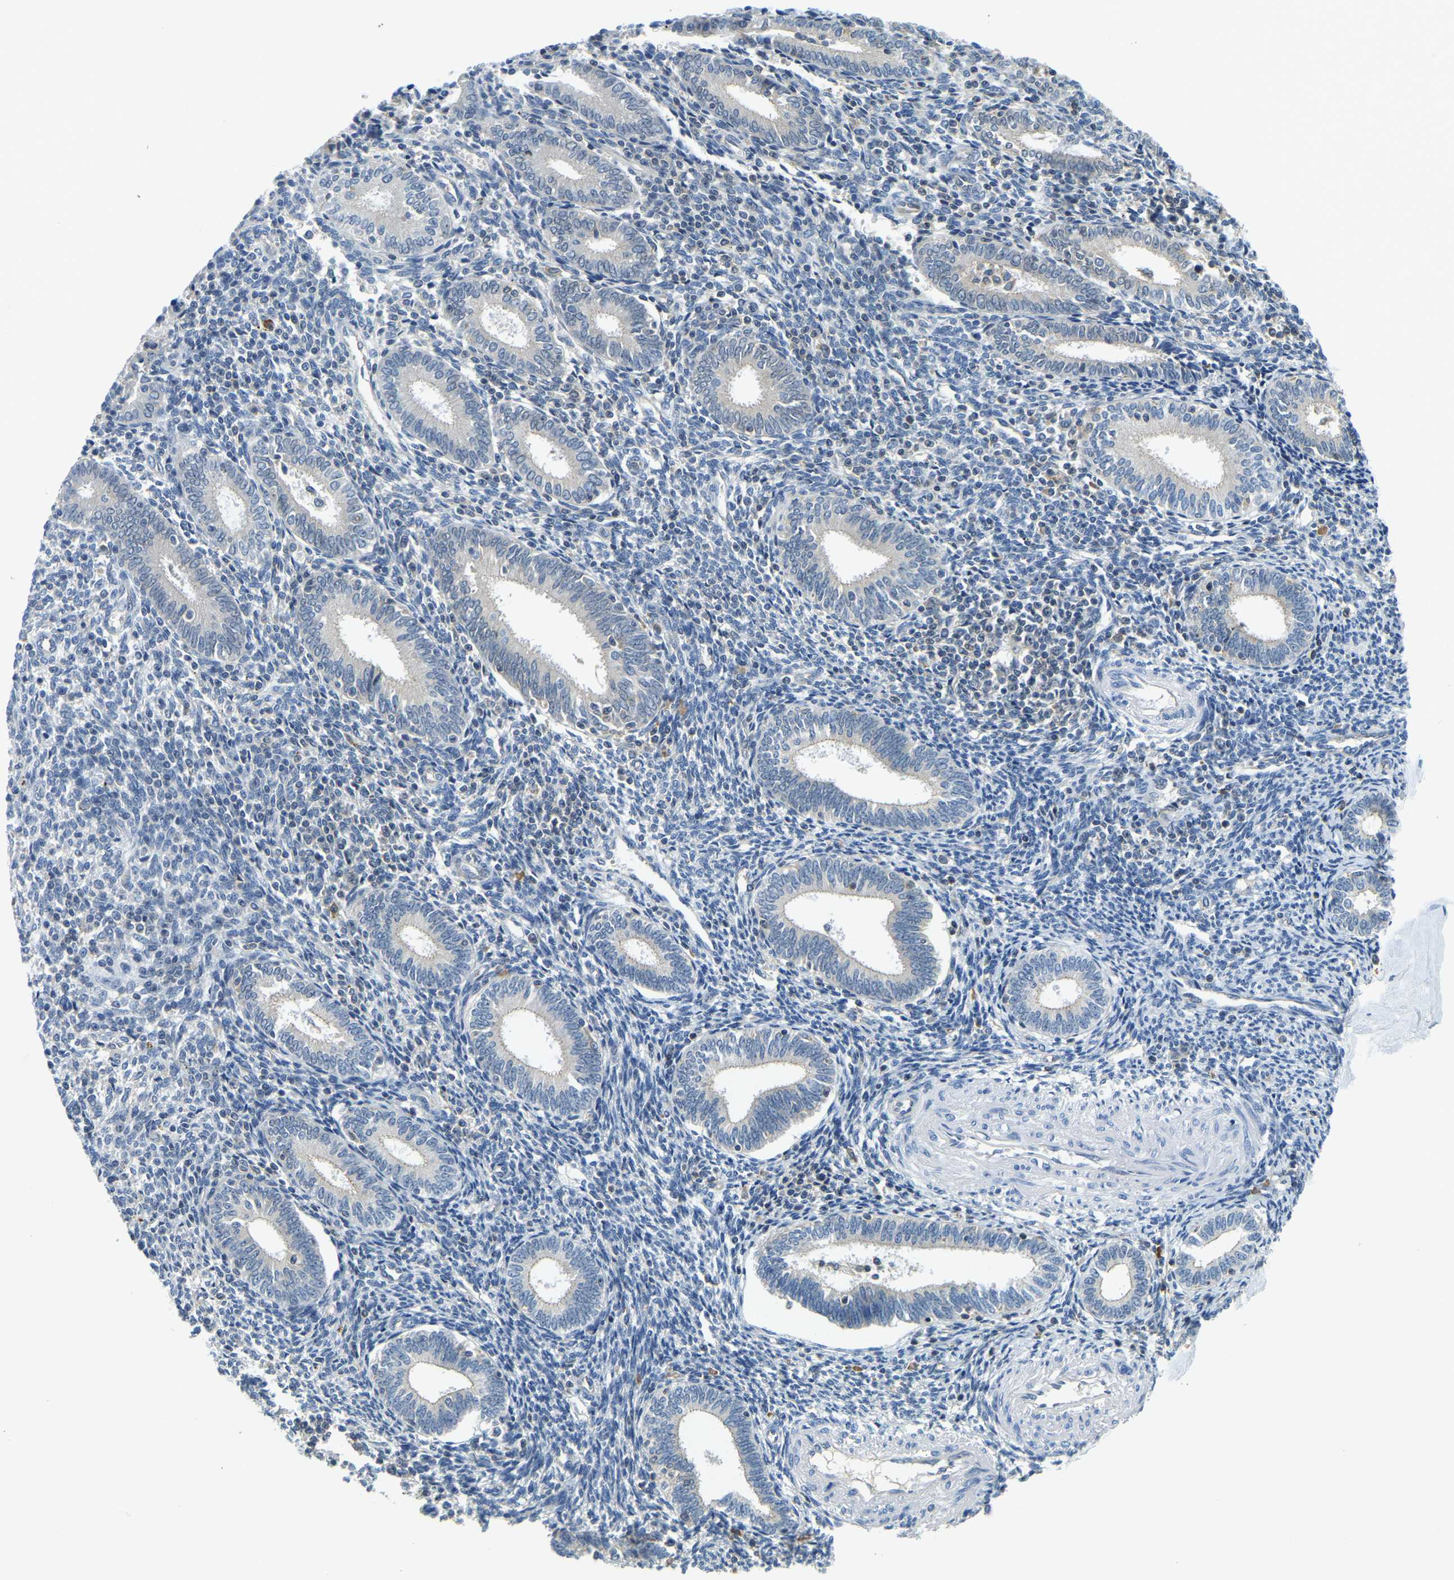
{"staining": {"intensity": "negative", "quantity": "none", "location": "none"}, "tissue": "endometrium", "cell_type": "Cells in endometrial stroma", "image_type": "normal", "snomed": [{"axis": "morphology", "description": "Normal tissue, NOS"}, {"axis": "topography", "description": "Endometrium"}], "caption": "The IHC micrograph has no significant positivity in cells in endometrial stroma of endometrium. (DAB immunohistochemistry, high magnification).", "gene": "RRP1", "patient": {"sex": "female", "age": 41}}